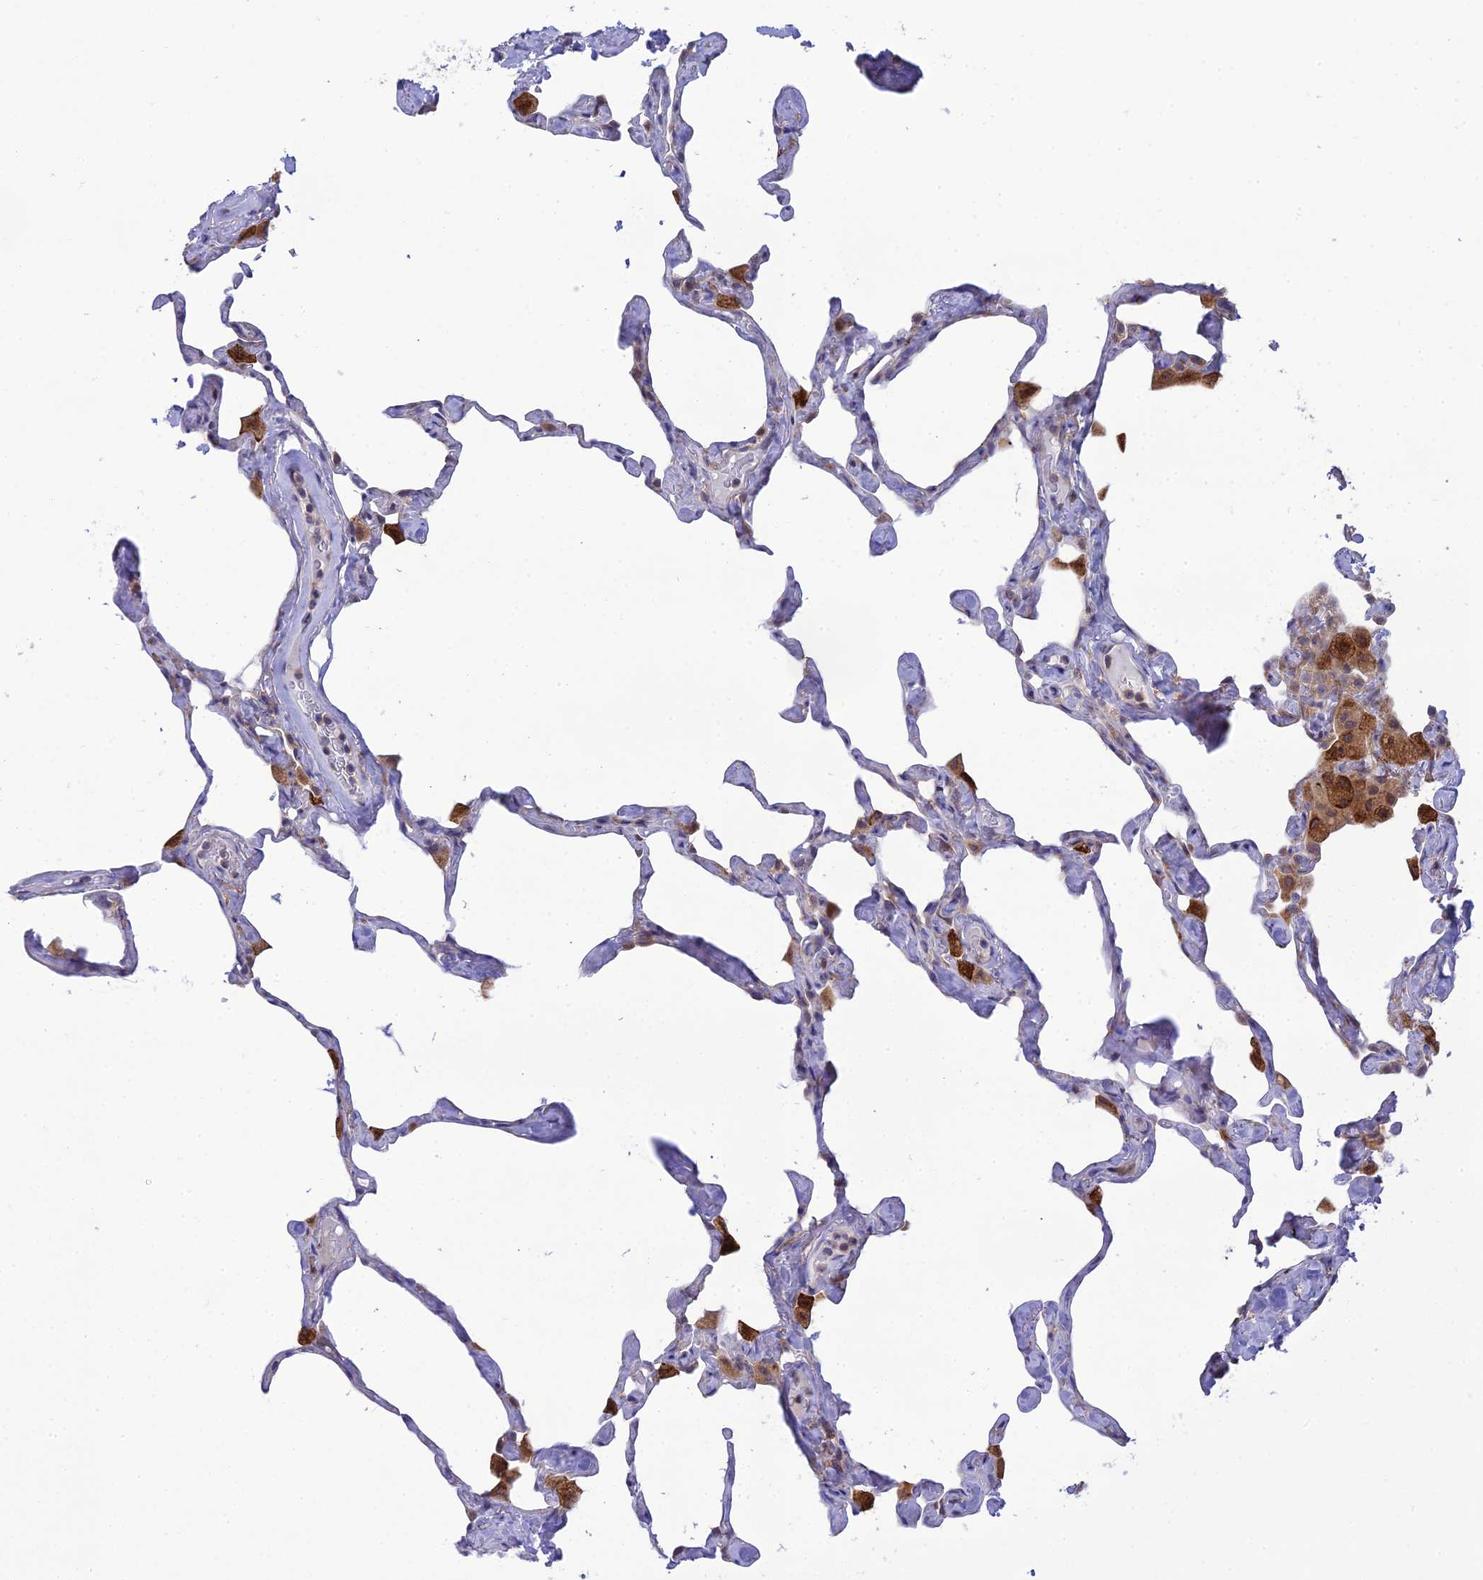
{"staining": {"intensity": "negative", "quantity": "none", "location": "none"}, "tissue": "lung", "cell_type": "Alveolar cells", "image_type": "normal", "snomed": [{"axis": "morphology", "description": "Normal tissue, NOS"}, {"axis": "topography", "description": "Lung"}], "caption": "Alveolar cells are negative for brown protein staining in benign lung.", "gene": "CLCN7", "patient": {"sex": "male", "age": 65}}